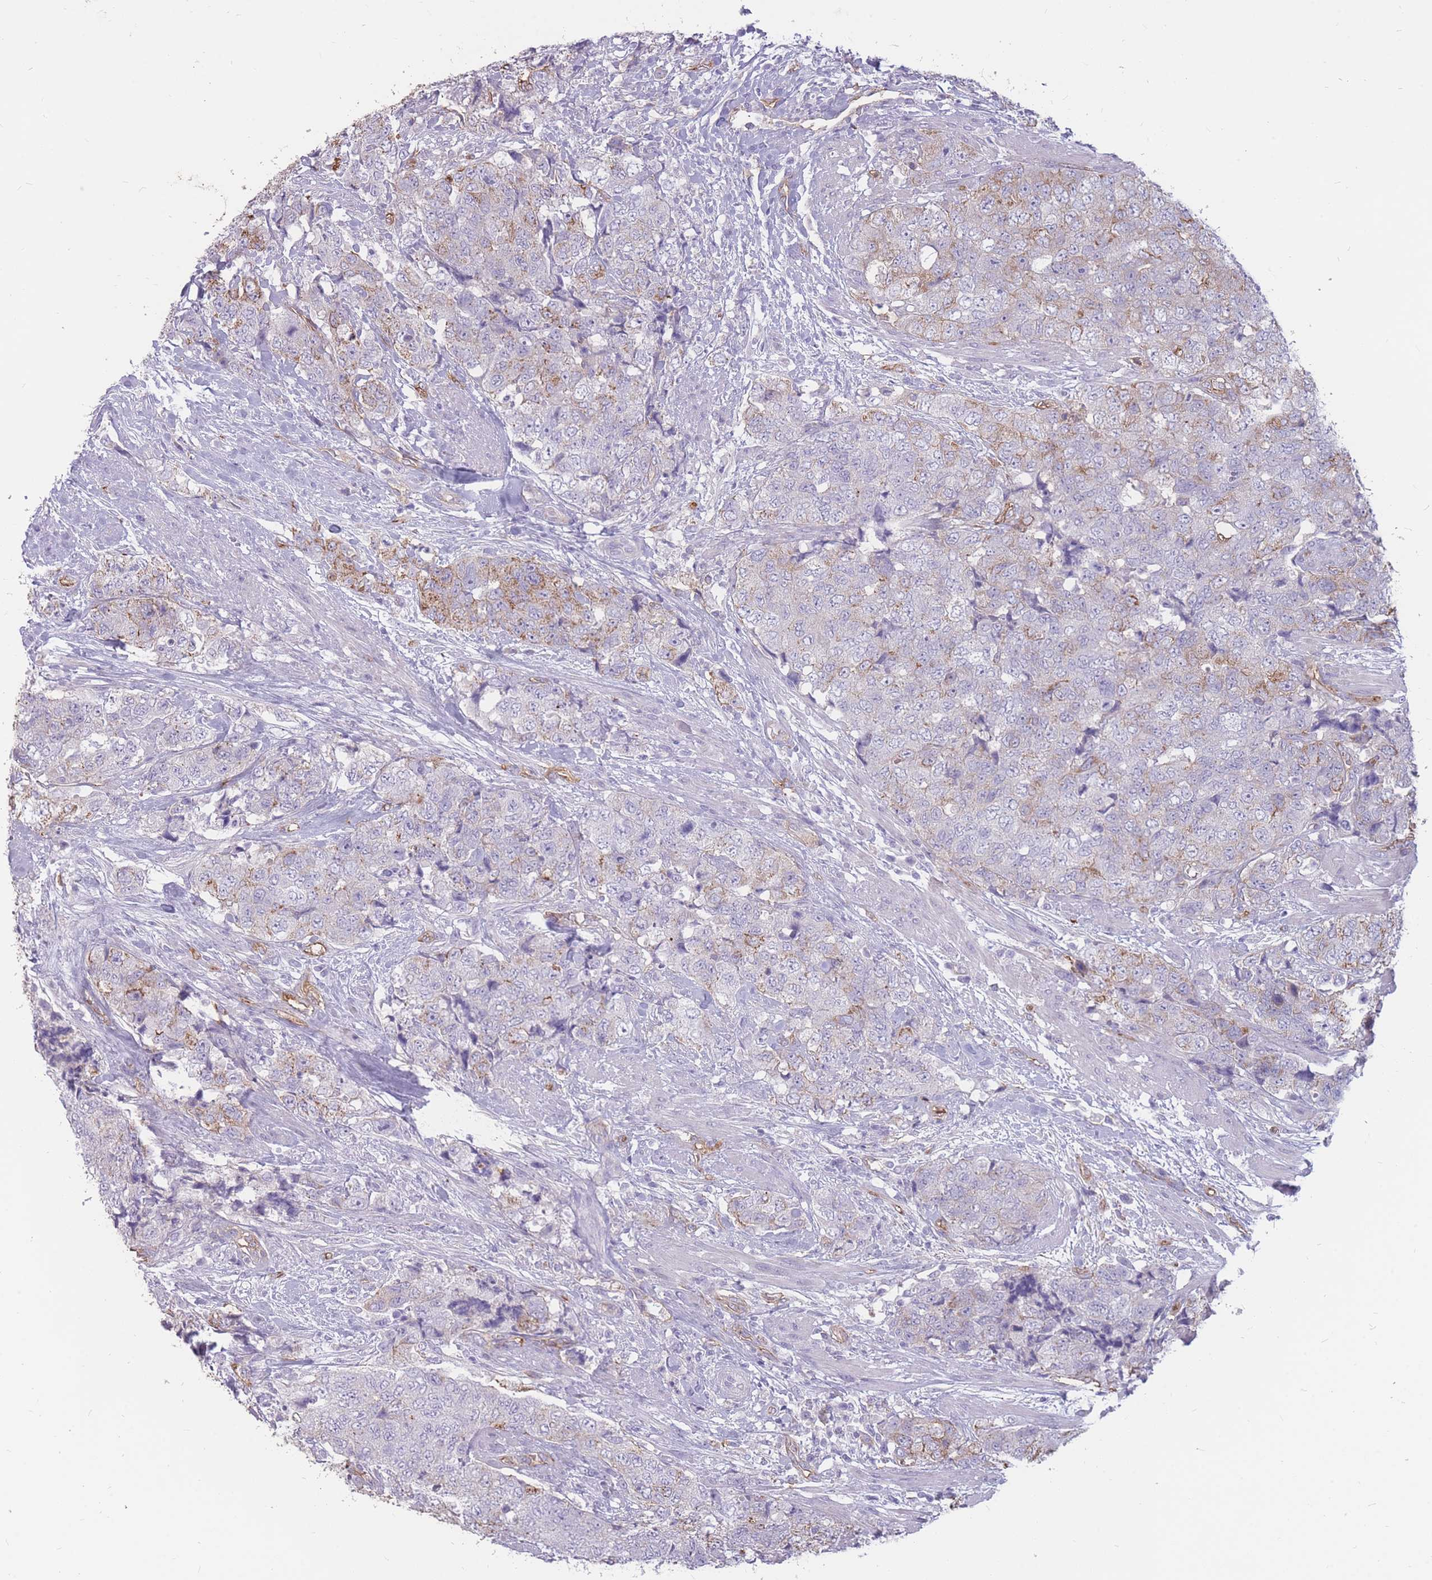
{"staining": {"intensity": "weak", "quantity": "<25%", "location": "cytoplasmic/membranous"}, "tissue": "urothelial cancer", "cell_type": "Tumor cells", "image_type": "cancer", "snomed": [{"axis": "morphology", "description": "Urothelial carcinoma, High grade"}, {"axis": "topography", "description": "Urinary bladder"}], "caption": "This is a histopathology image of immunohistochemistry (IHC) staining of urothelial carcinoma (high-grade), which shows no staining in tumor cells. (DAB immunohistochemistry, high magnification).", "gene": "GNA11", "patient": {"sex": "female", "age": 78}}